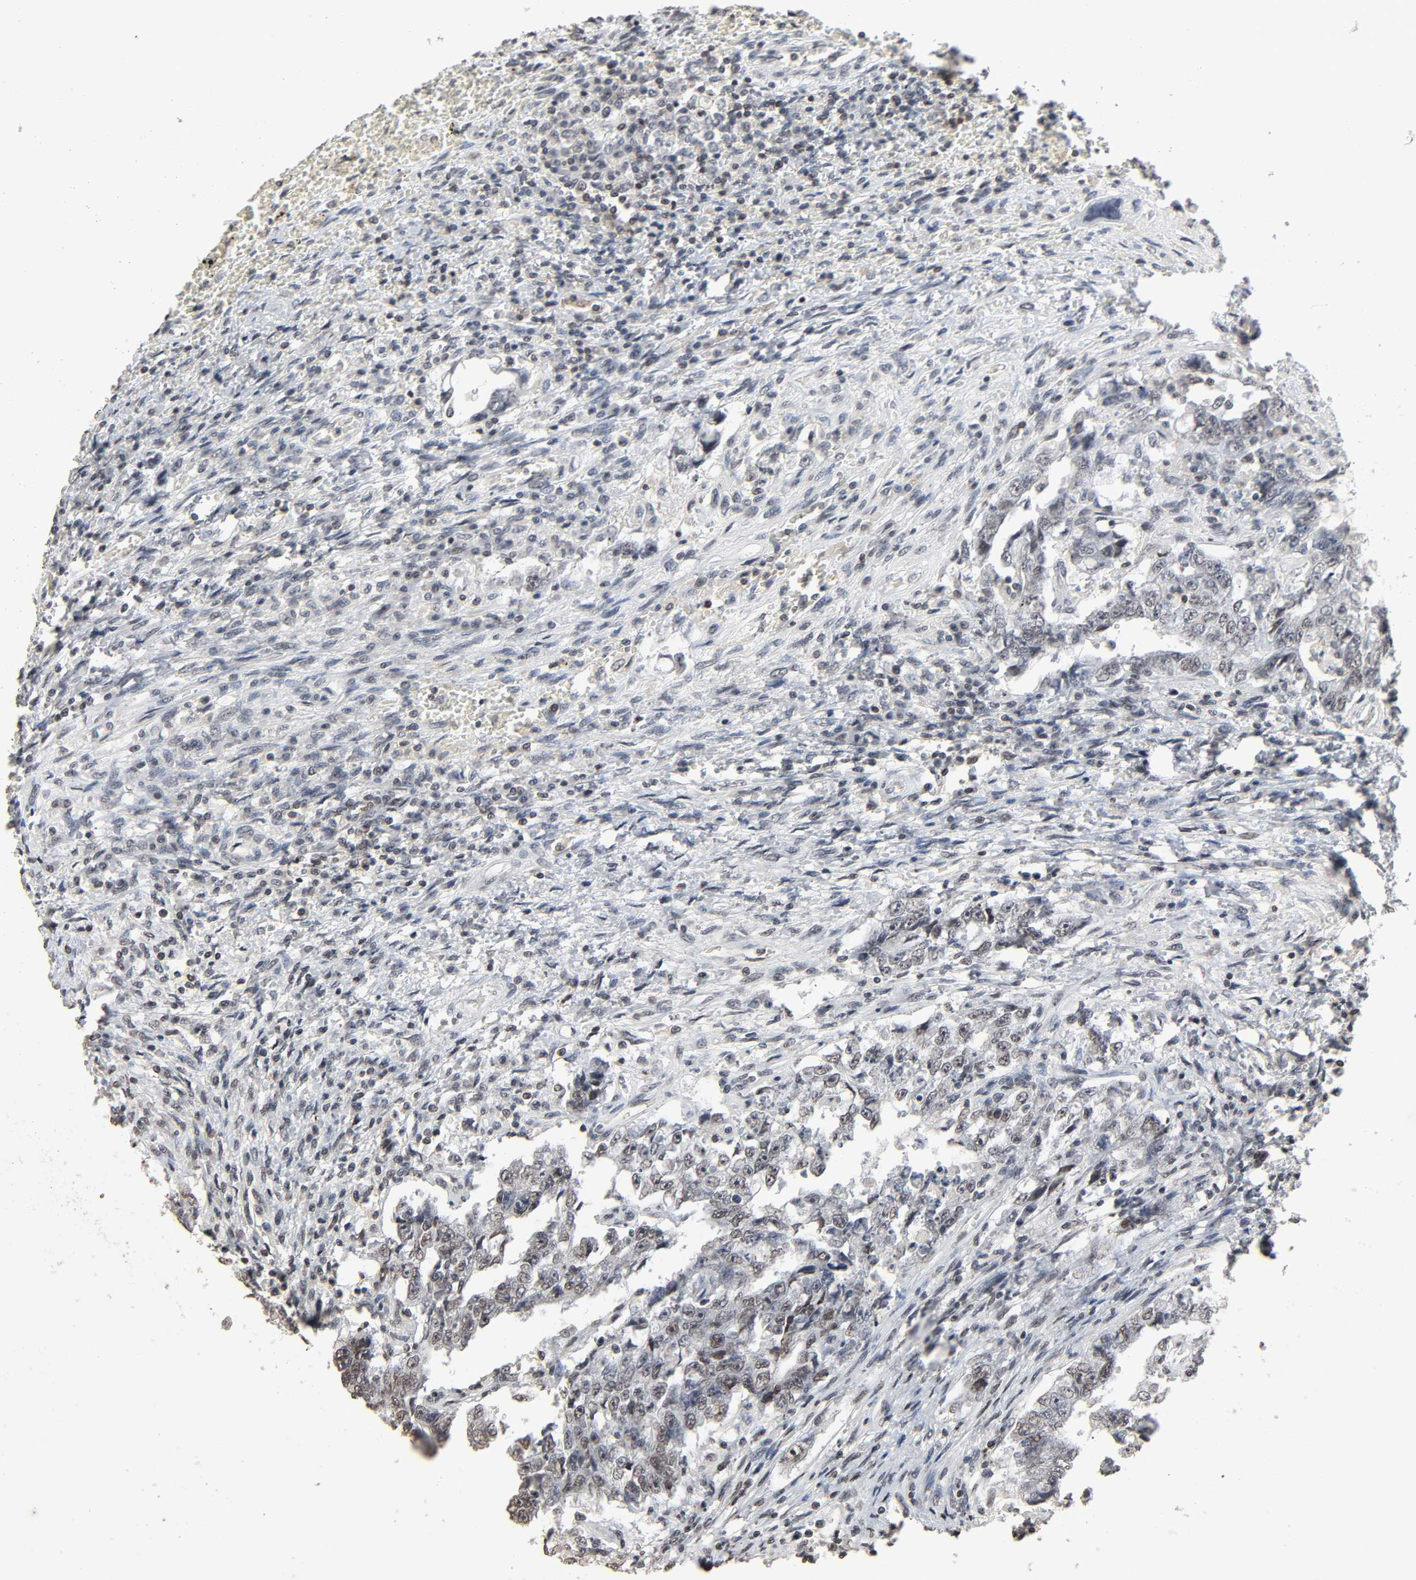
{"staining": {"intensity": "weak", "quantity": "<25%", "location": "cytoplasmic/membranous,nuclear"}, "tissue": "testis cancer", "cell_type": "Tumor cells", "image_type": "cancer", "snomed": [{"axis": "morphology", "description": "Carcinoma, Embryonal, NOS"}, {"axis": "topography", "description": "Testis"}], "caption": "The immunohistochemistry photomicrograph has no significant staining in tumor cells of testis cancer tissue. (Brightfield microscopy of DAB immunohistochemistry at high magnification).", "gene": "STK4", "patient": {"sex": "male", "age": 26}}